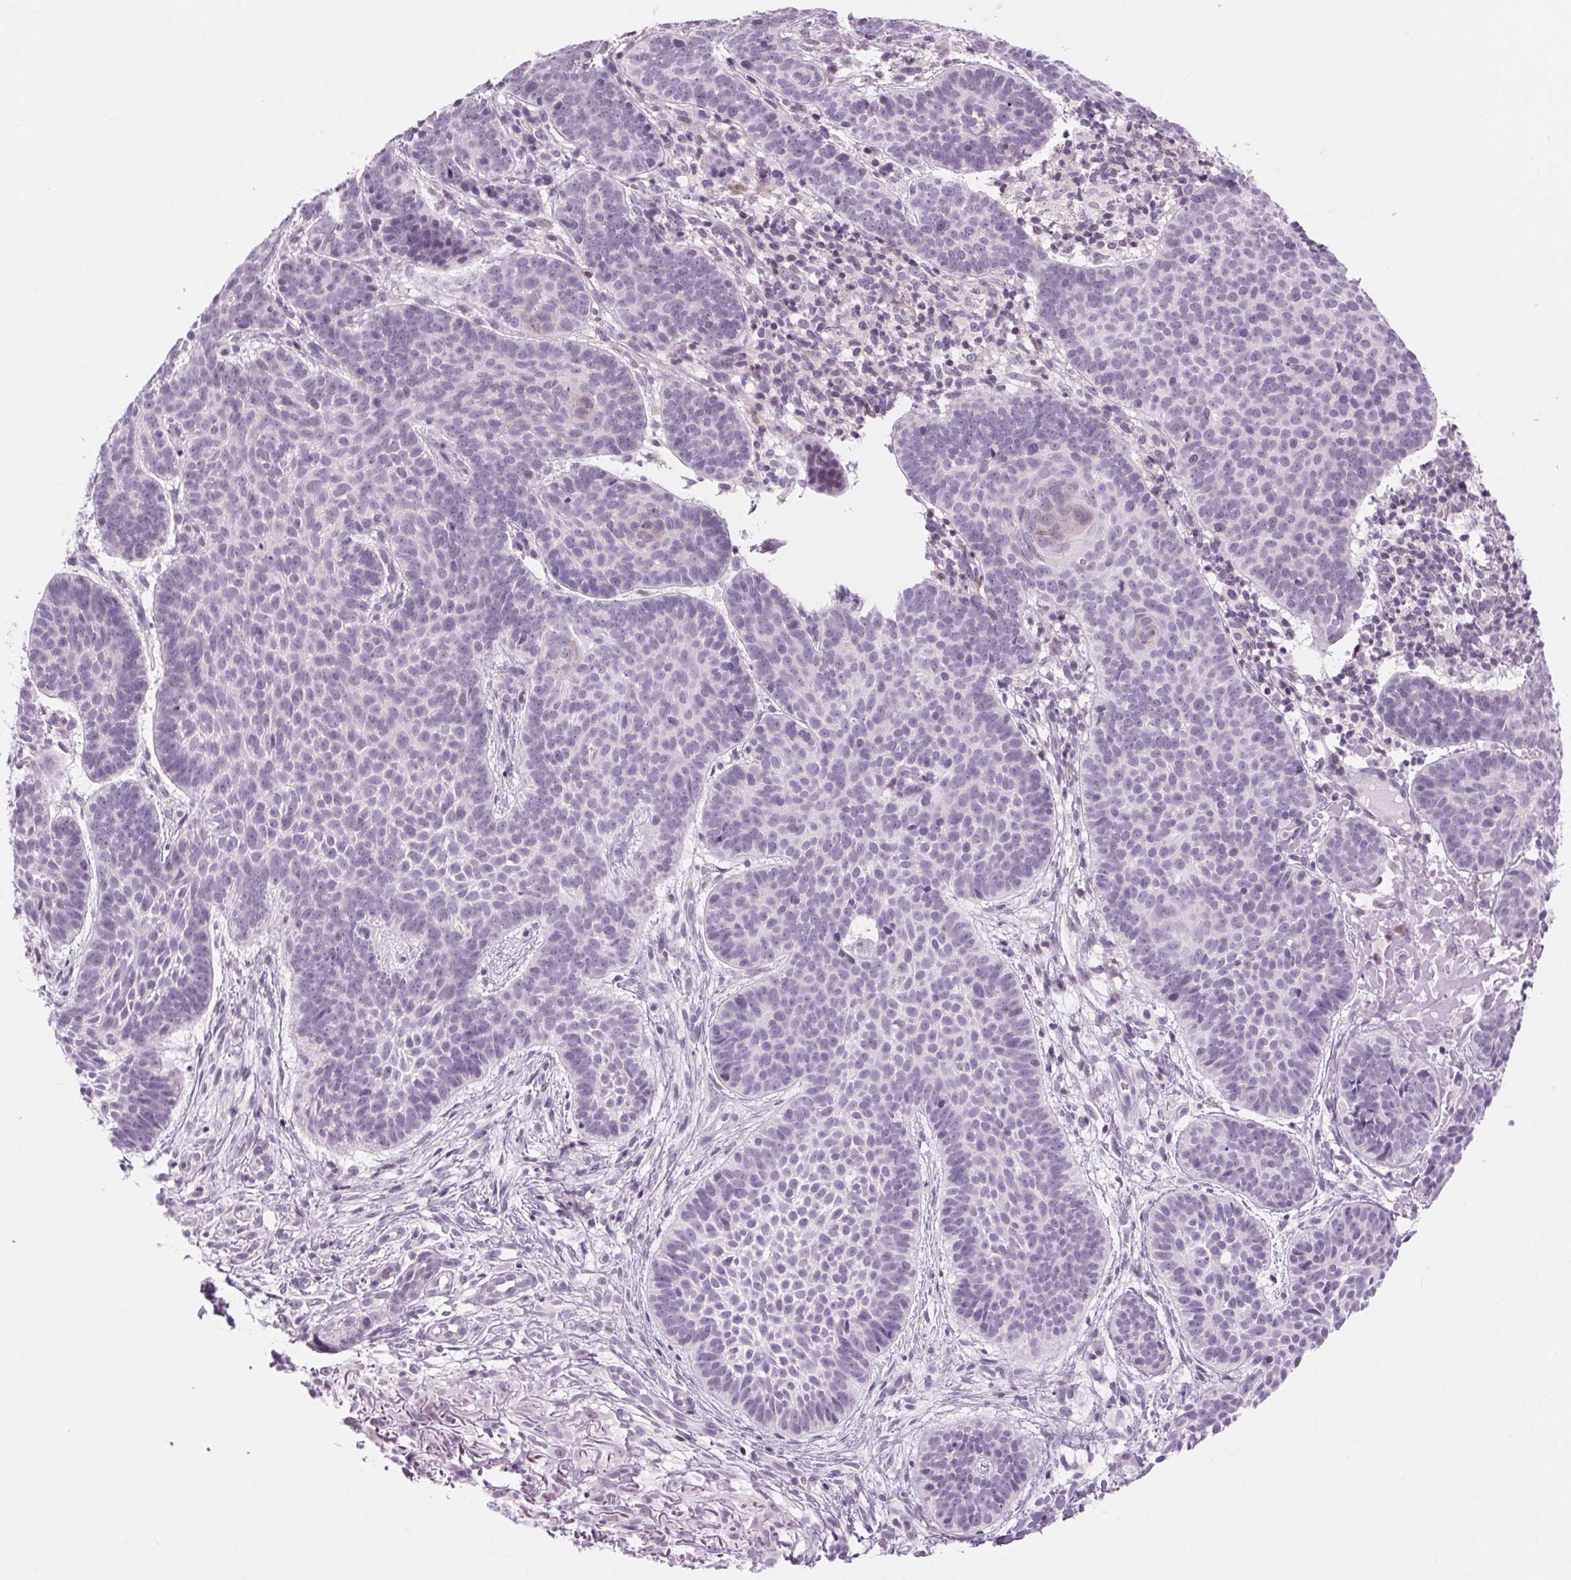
{"staining": {"intensity": "negative", "quantity": "none", "location": "none"}, "tissue": "skin cancer", "cell_type": "Tumor cells", "image_type": "cancer", "snomed": [{"axis": "morphology", "description": "Basal cell carcinoma"}, {"axis": "topography", "description": "Skin"}], "caption": "Tumor cells show no significant staining in skin cancer (basal cell carcinoma). (Immunohistochemistry, brightfield microscopy, high magnification).", "gene": "SLC6A19", "patient": {"sex": "male", "age": 72}}